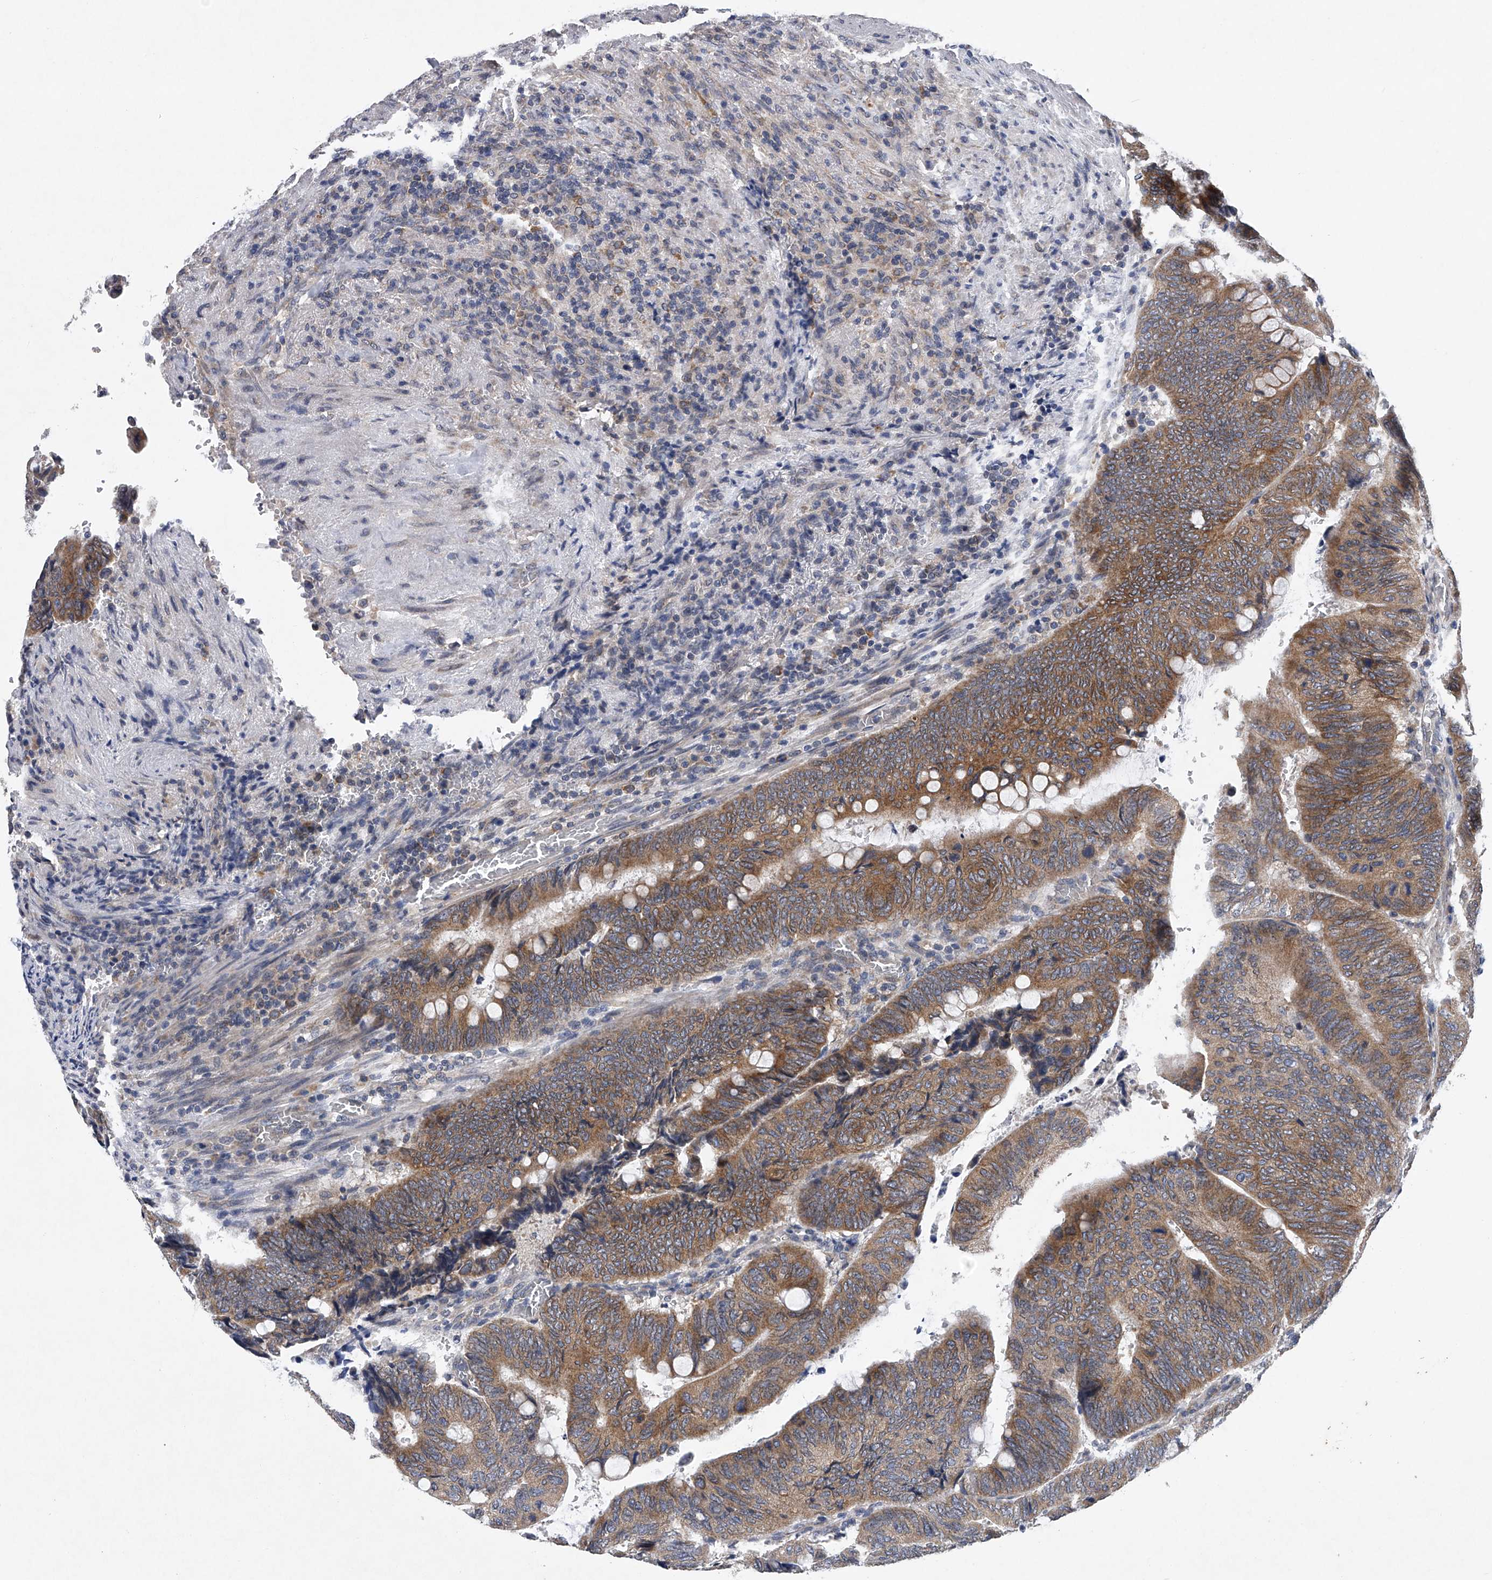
{"staining": {"intensity": "moderate", "quantity": "25%-75%", "location": "cytoplasmic/membranous"}, "tissue": "colorectal cancer", "cell_type": "Tumor cells", "image_type": "cancer", "snomed": [{"axis": "morphology", "description": "Normal tissue, NOS"}, {"axis": "morphology", "description": "Adenocarcinoma, NOS"}, {"axis": "topography", "description": "Rectum"}, {"axis": "topography", "description": "Peripheral nerve tissue"}], "caption": "Tumor cells reveal medium levels of moderate cytoplasmic/membranous positivity in about 25%-75% of cells in human colorectal adenocarcinoma.", "gene": "RNF5", "patient": {"sex": "male", "age": 92}}